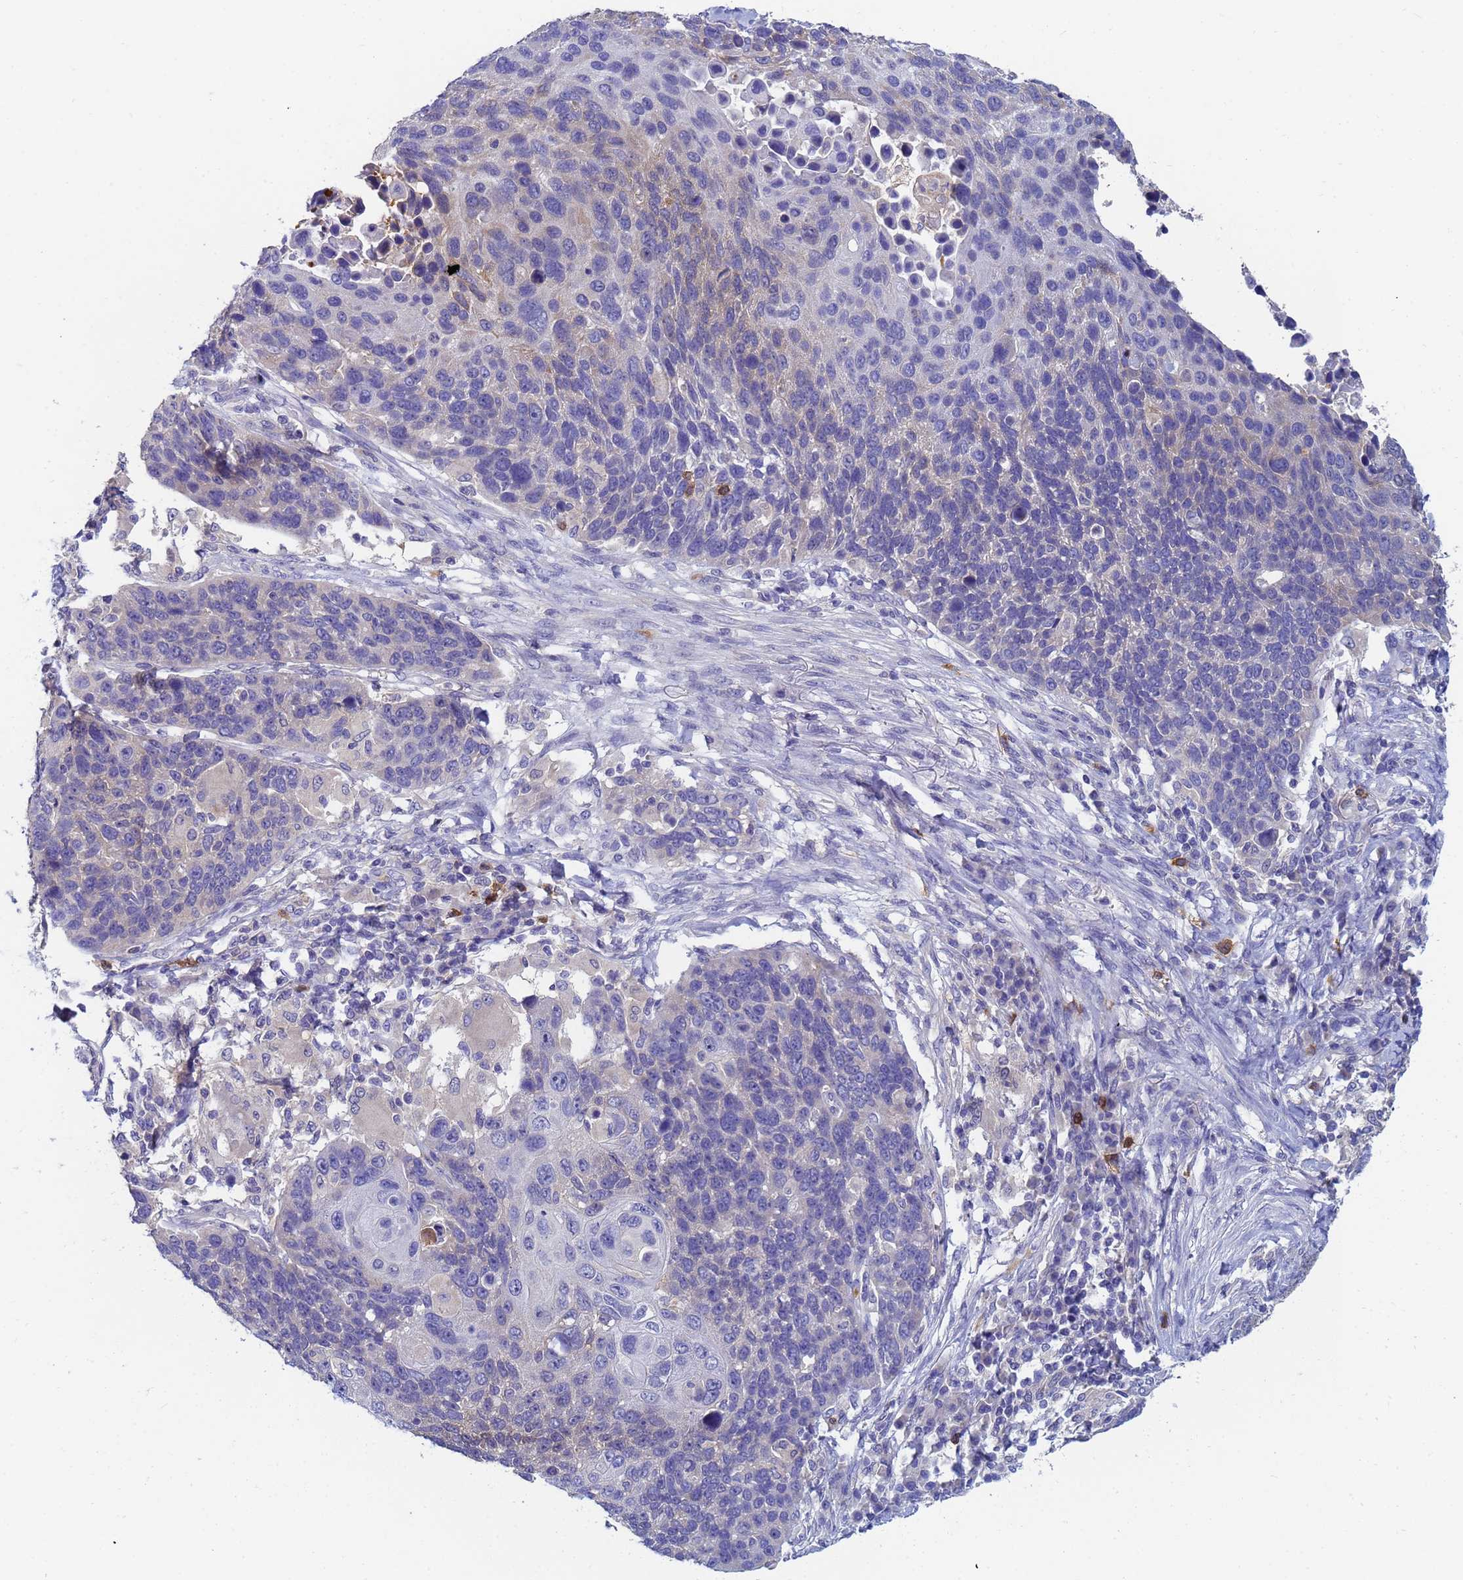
{"staining": {"intensity": "negative", "quantity": "none", "location": "none"}, "tissue": "lung cancer", "cell_type": "Tumor cells", "image_type": "cancer", "snomed": [{"axis": "morphology", "description": "Normal tissue, NOS"}, {"axis": "morphology", "description": "Squamous cell carcinoma, NOS"}, {"axis": "topography", "description": "Lymph node"}, {"axis": "topography", "description": "Lung"}], "caption": "Photomicrograph shows no protein expression in tumor cells of squamous cell carcinoma (lung) tissue.", "gene": "TTLL11", "patient": {"sex": "male", "age": 66}}